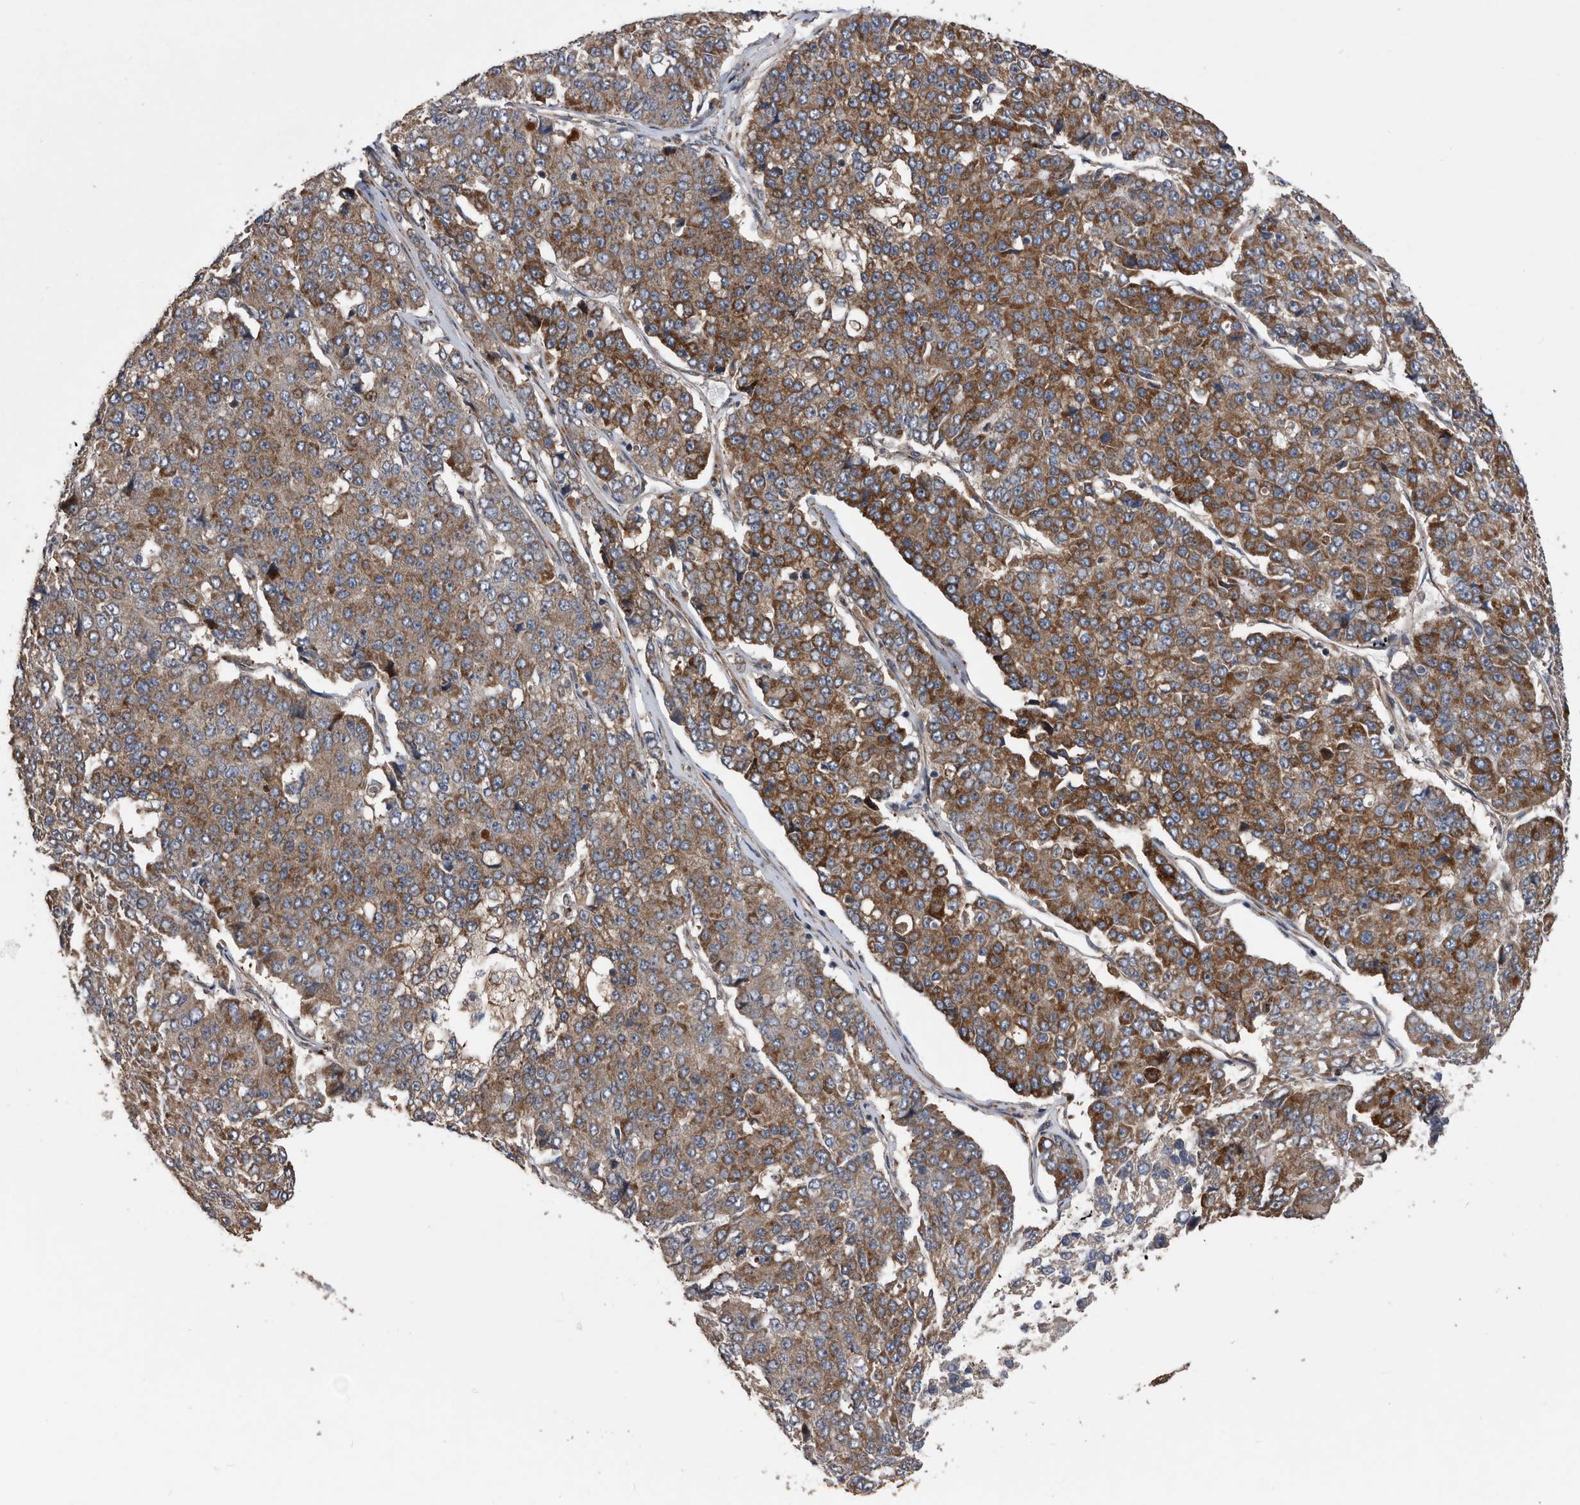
{"staining": {"intensity": "moderate", "quantity": ">75%", "location": "cytoplasmic/membranous"}, "tissue": "pancreatic cancer", "cell_type": "Tumor cells", "image_type": "cancer", "snomed": [{"axis": "morphology", "description": "Adenocarcinoma, NOS"}, {"axis": "topography", "description": "Pancreas"}], "caption": "A histopathology image of pancreatic cancer stained for a protein reveals moderate cytoplasmic/membranous brown staining in tumor cells.", "gene": "SERINC2", "patient": {"sex": "male", "age": 50}}